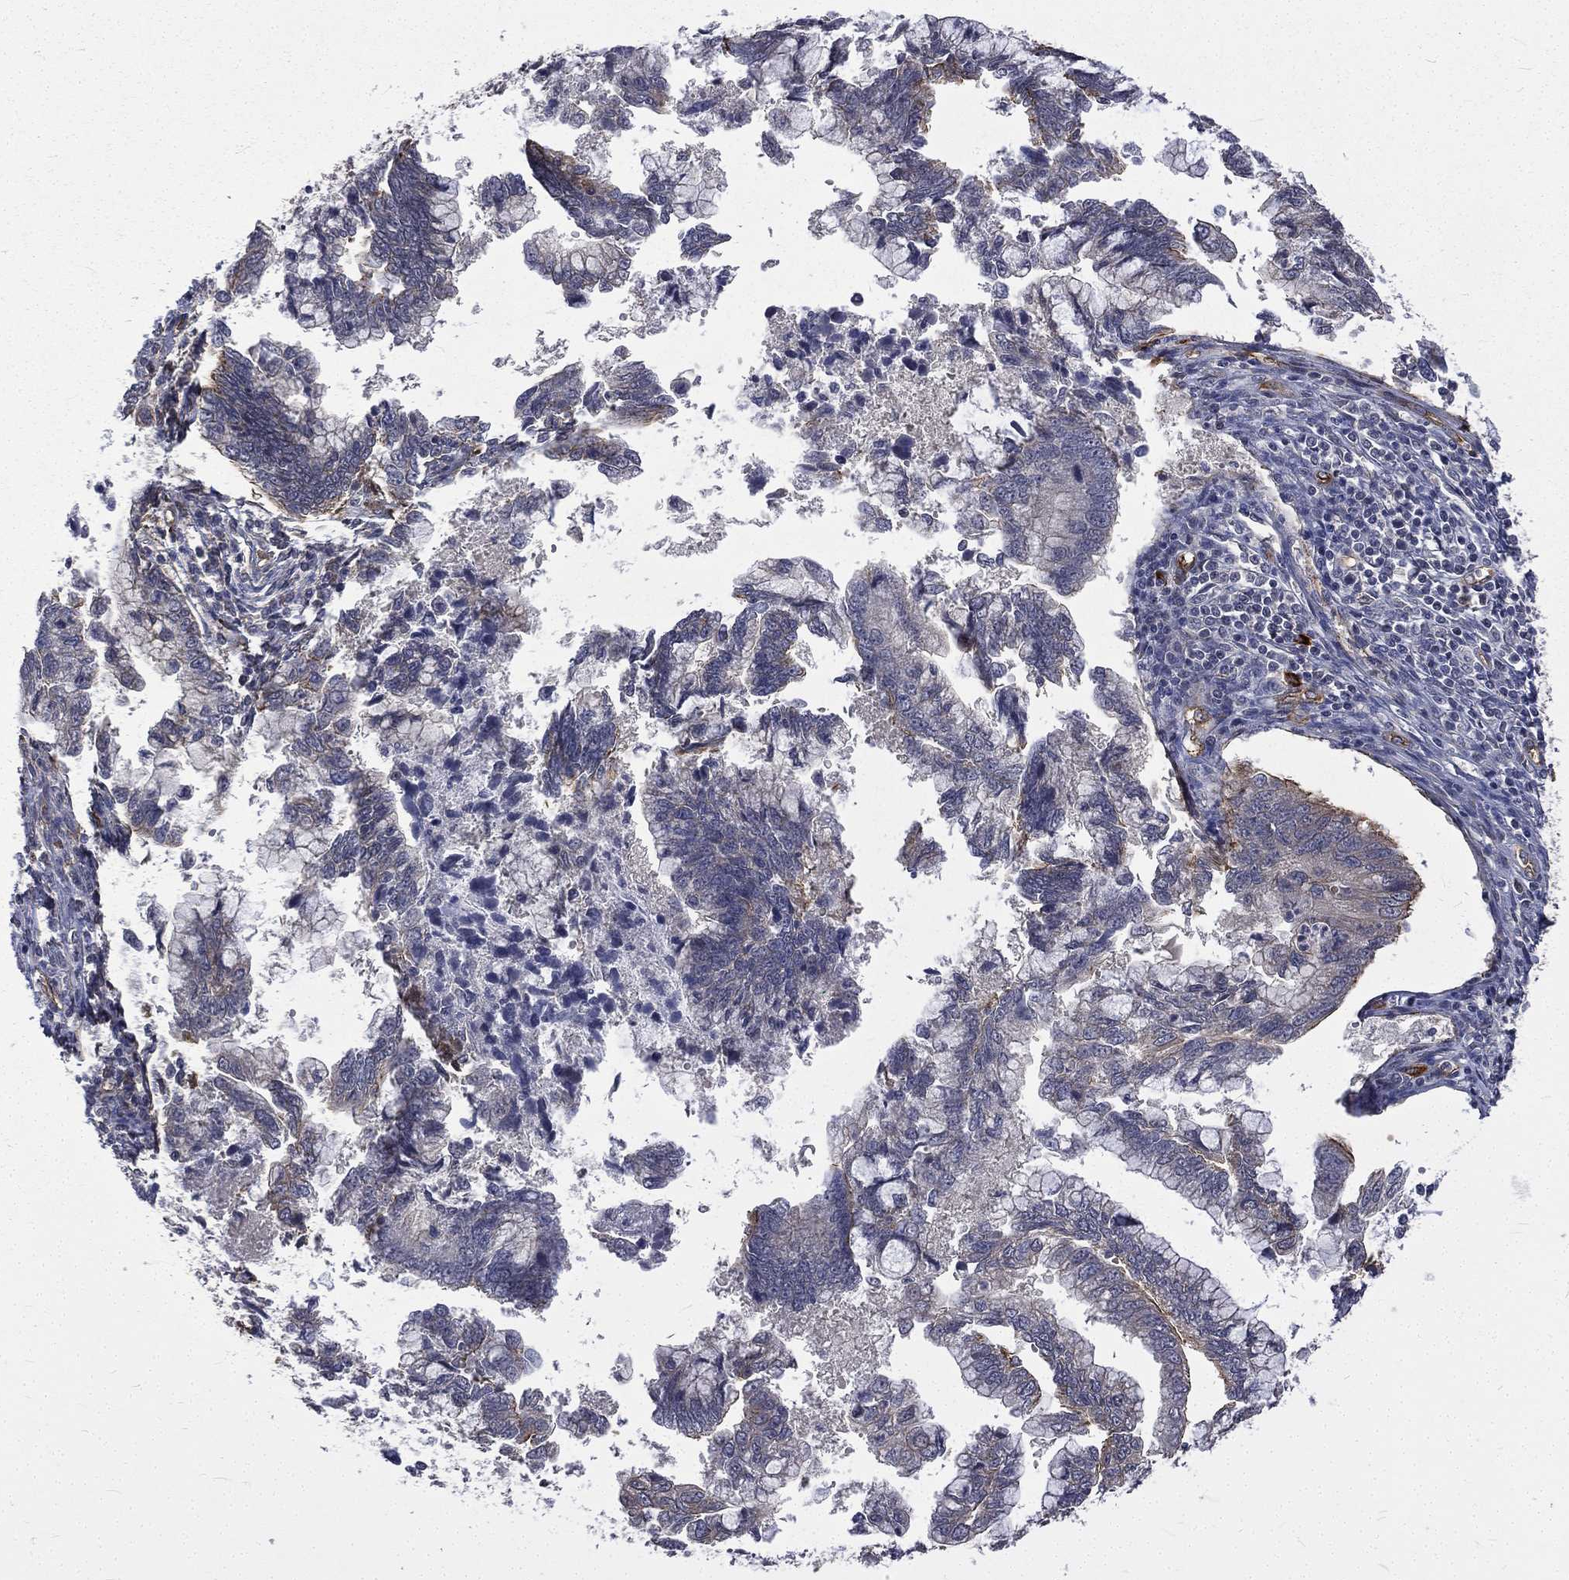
{"staining": {"intensity": "weak", "quantity": "<25%", "location": "cytoplasmic/membranous"}, "tissue": "cervical cancer", "cell_type": "Tumor cells", "image_type": "cancer", "snomed": [{"axis": "morphology", "description": "Adenocarcinoma, NOS"}, {"axis": "topography", "description": "Cervix"}], "caption": "Tumor cells are negative for protein expression in human cervical cancer (adenocarcinoma).", "gene": "PPFIBP1", "patient": {"sex": "female", "age": 44}}